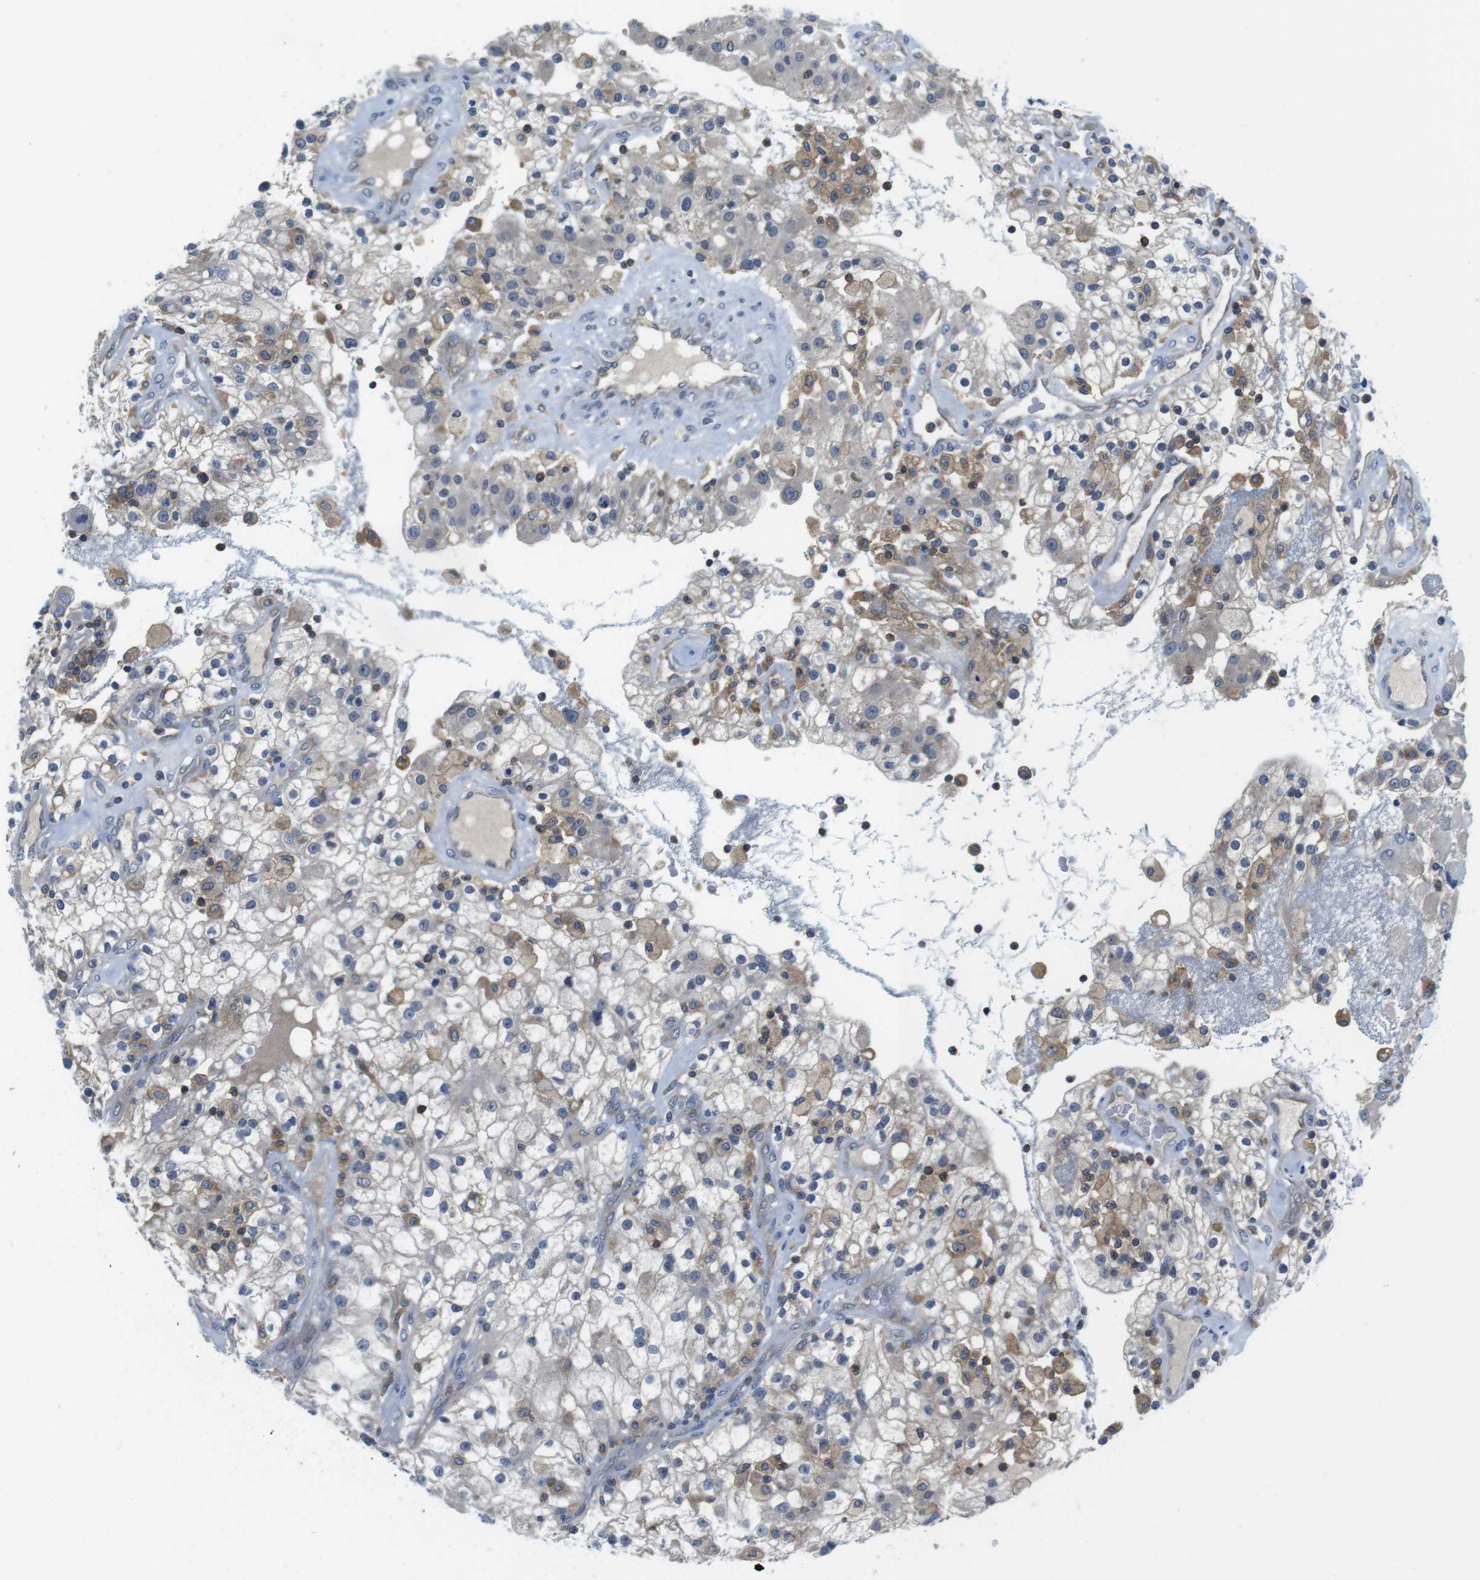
{"staining": {"intensity": "moderate", "quantity": "<25%", "location": "cytoplasmic/membranous"}, "tissue": "renal cancer", "cell_type": "Tumor cells", "image_type": "cancer", "snomed": [{"axis": "morphology", "description": "Adenocarcinoma, NOS"}, {"axis": "topography", "description": "Kidney"}], "caption": "IHC histopathology image of renal adenocarcinoma stained for a protein (brown), which shows low levels of moderate cytoplasmic/membranous staining in about <25% of tumor cells.", "gene": "PIK3CD", "patient": {"sex": "female", "age": 52}}